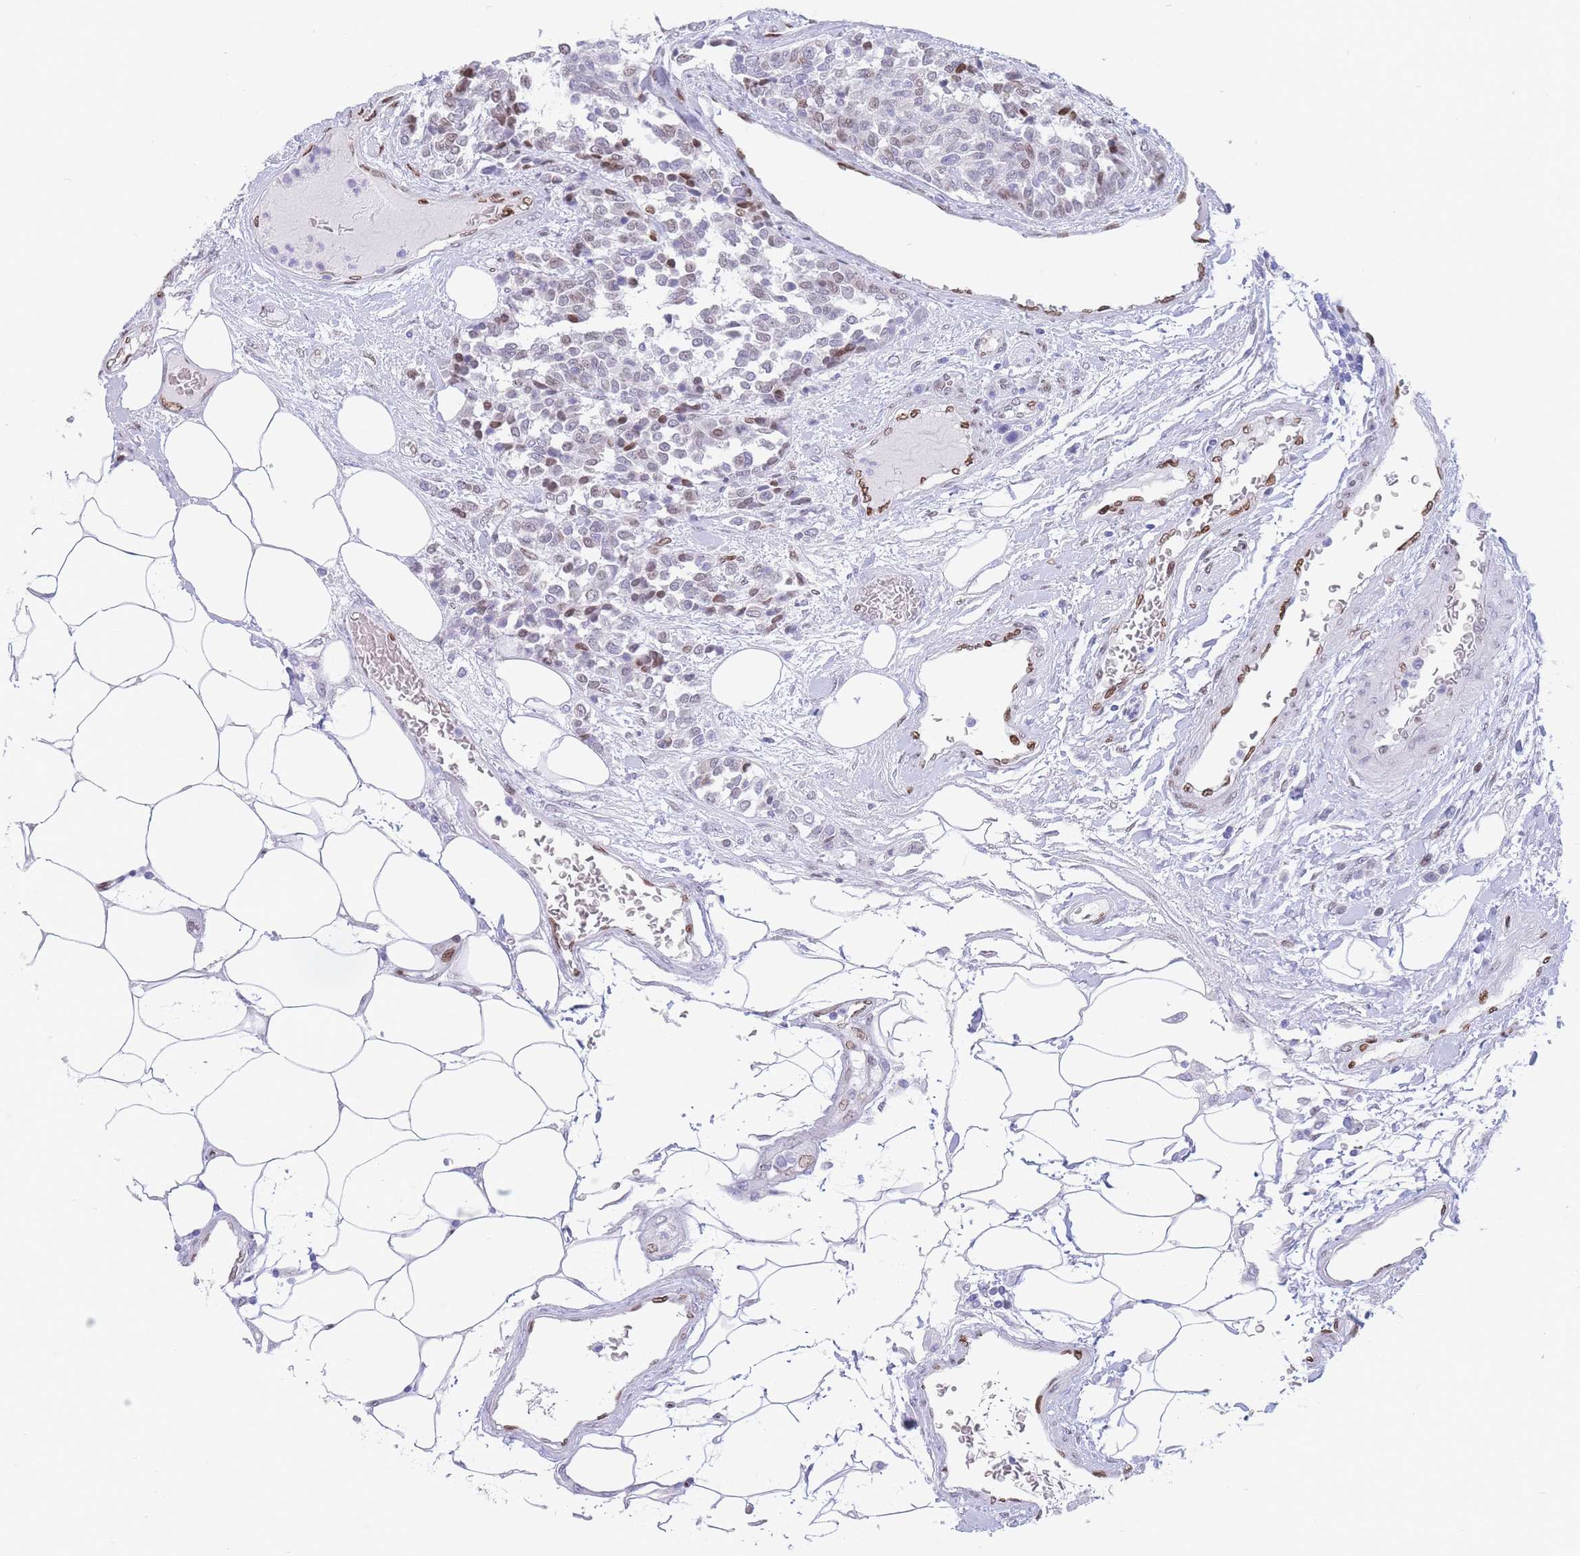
{"staining": {"intensity": "weak", "quantity": "<25%", "location": "nuclear"}, "tissue": "carcinoid", "cell_type": "Tumor cells", "image_type": "cancer", "snomed": [{"axis": "morphology", "description": "Carcinoid, malignant, NOS"}, {"axis": "topography", "description": "Pancreas"}], "caption": "Immunohistochemistry (IHC) micrograph of human carcinoid stained for a protein (brown), which displays no staining in tumor cells.", "gene": "PSMB5", "patient": {"sex": "female", "age": 54}}